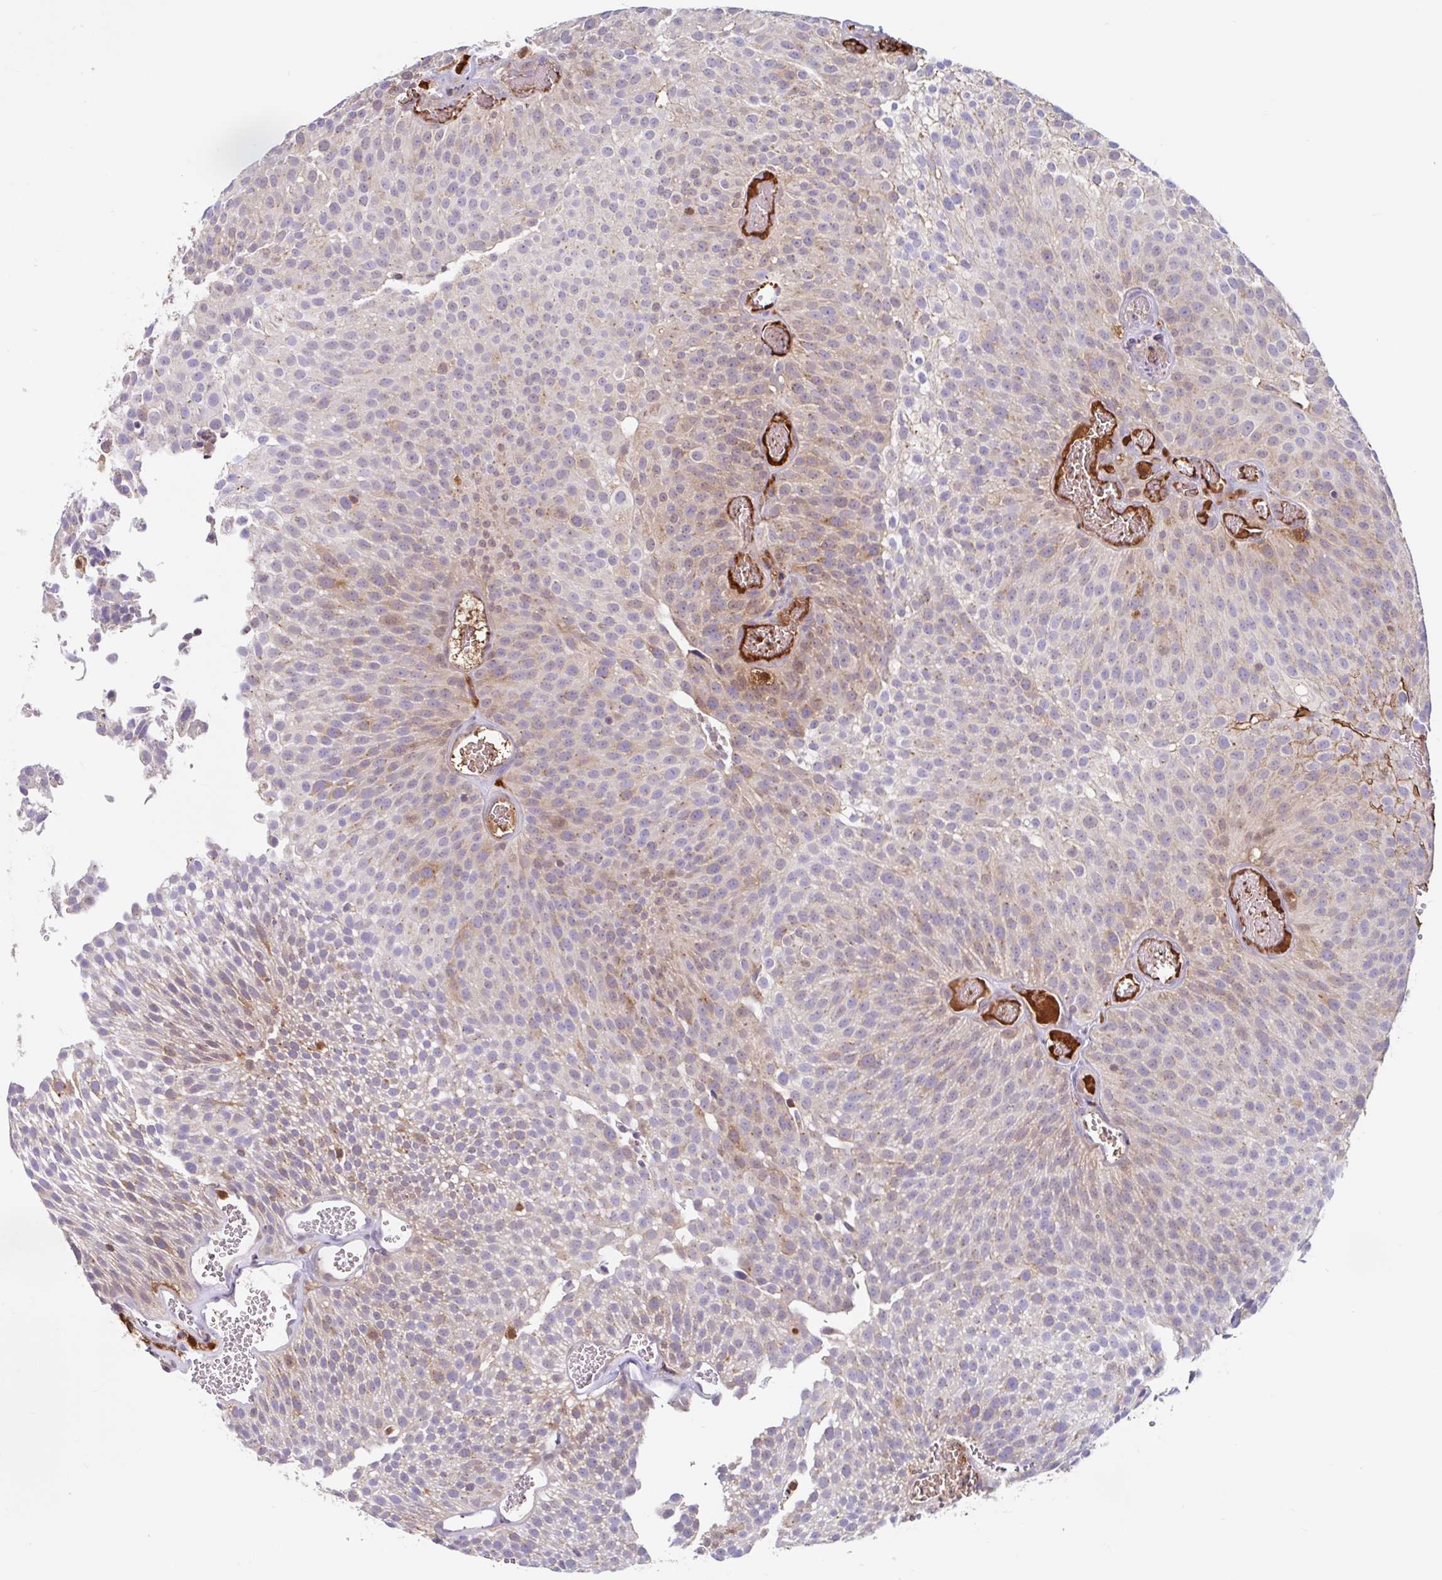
{"staining": {"intensity": "moderate", "quantity": "25%-75%", "location": "cytoplasmic/membranous"}, "tissue": "urothelial cancer", "cell_type": "Tumor cells", "image_type": "cancer", "snomed": [{"axis": "morphology", "description": "Urothelial carcinoma, Low grade"}, {"axis": "topography", "description": "Urinary bladder"}], "caption": "Immunohistochemistry (DAB) staining of human urothelial cancer displays moderate cytoplasmic/membranous protein staining in about 25%-75% of tumor cells. (brown staining indicates protein expression, while blue staining denotes nuclei).", "gene": "BLVRA", "patient": {"sex": "female", "age": 79}}